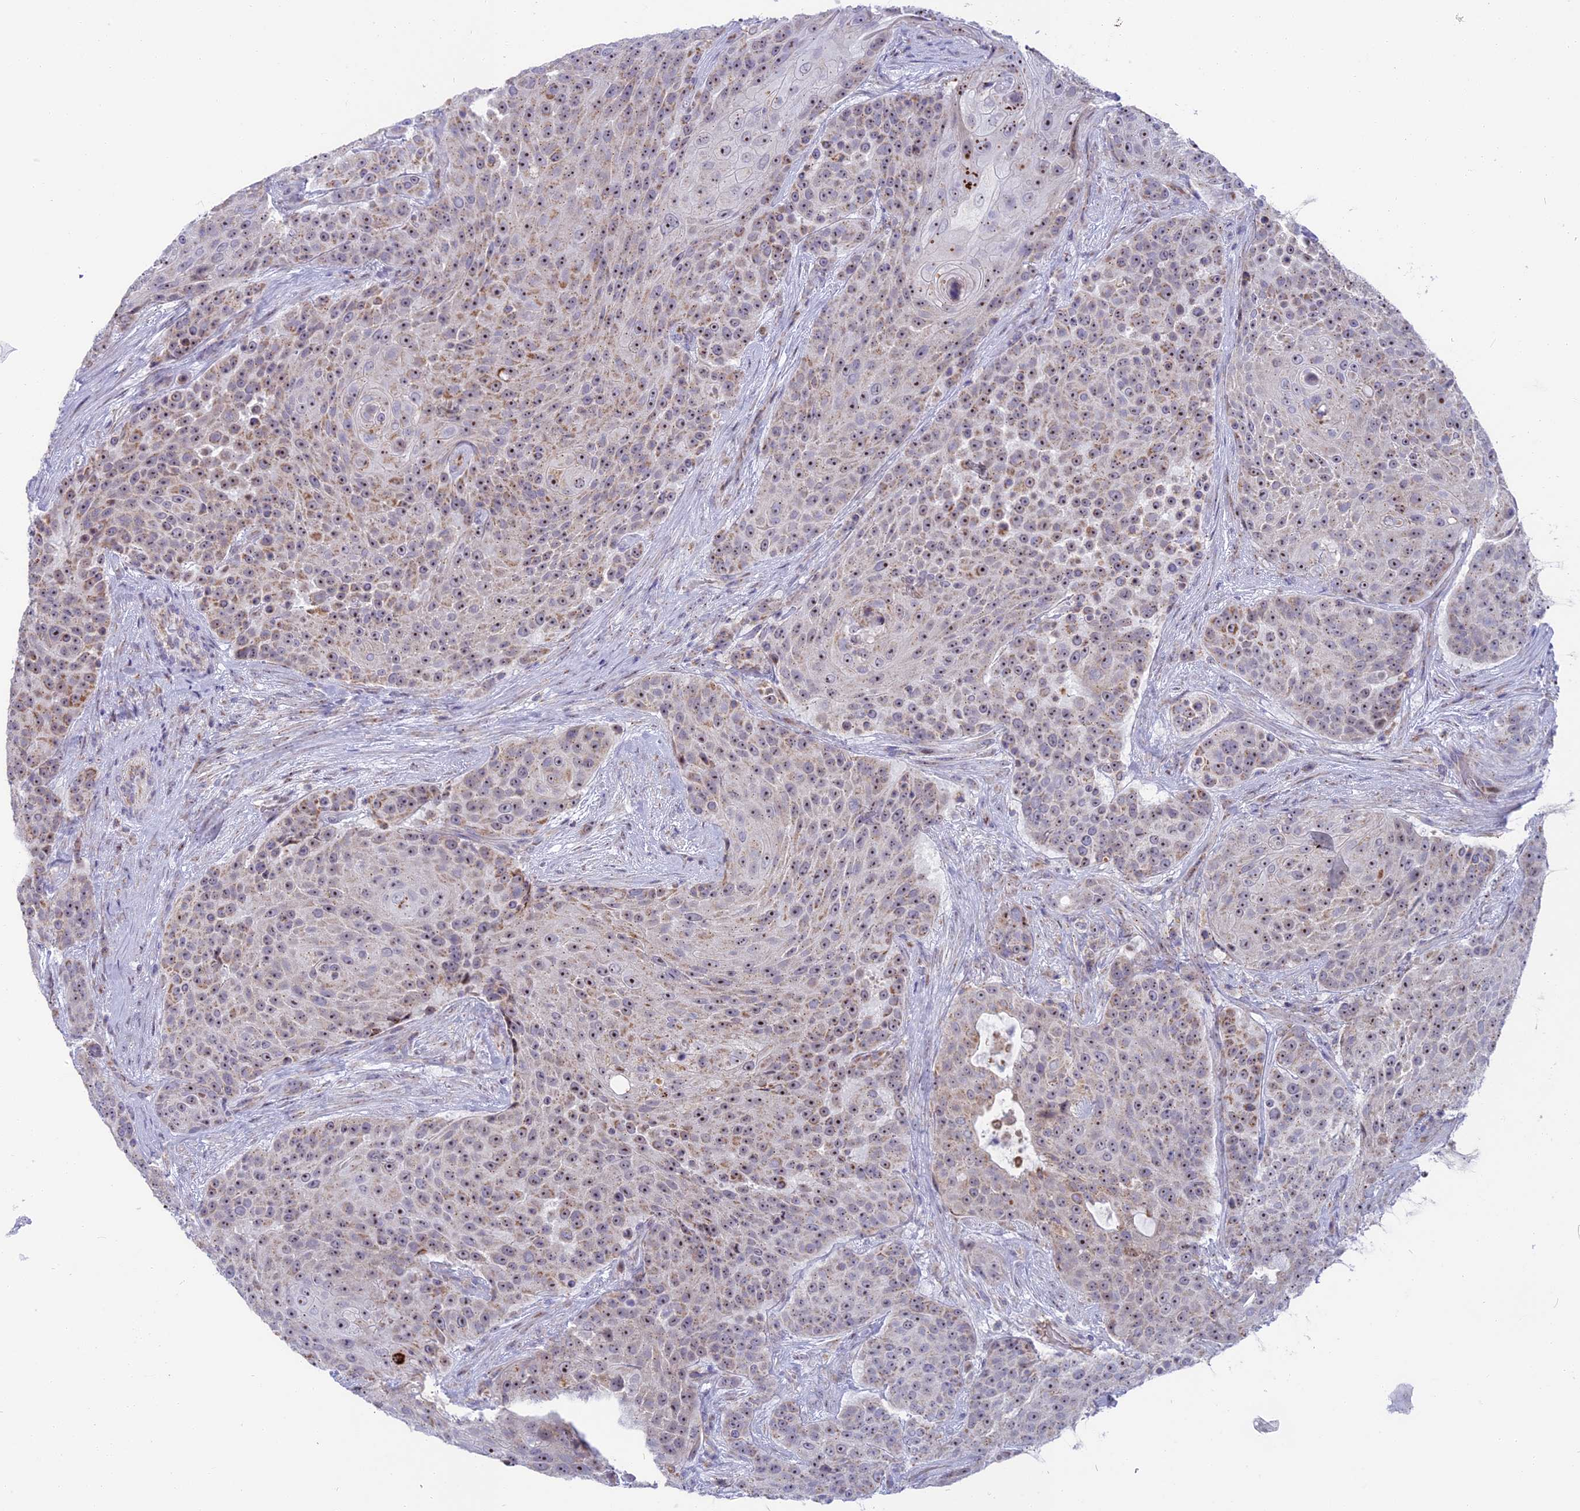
{"staining": {"intensity": "weak", "quantity": "<25%", "location": "cytoplasmic/membranous"}, "tissue": "urothelial cancer", "cell_type": "Tumor cells", "image_type": "cancer", "snomed": [{"axis": "morphology", "description": "Urothelial carcinoma, High grade"}, {"axis": "topography", "description": "Urinary bladder"}], "caption": "There is no significant staining in tumor cells of urothelial carcinoma (high-grade).", "gene": "DTWD1", "patient": {"sex": "female", "age": 63}}